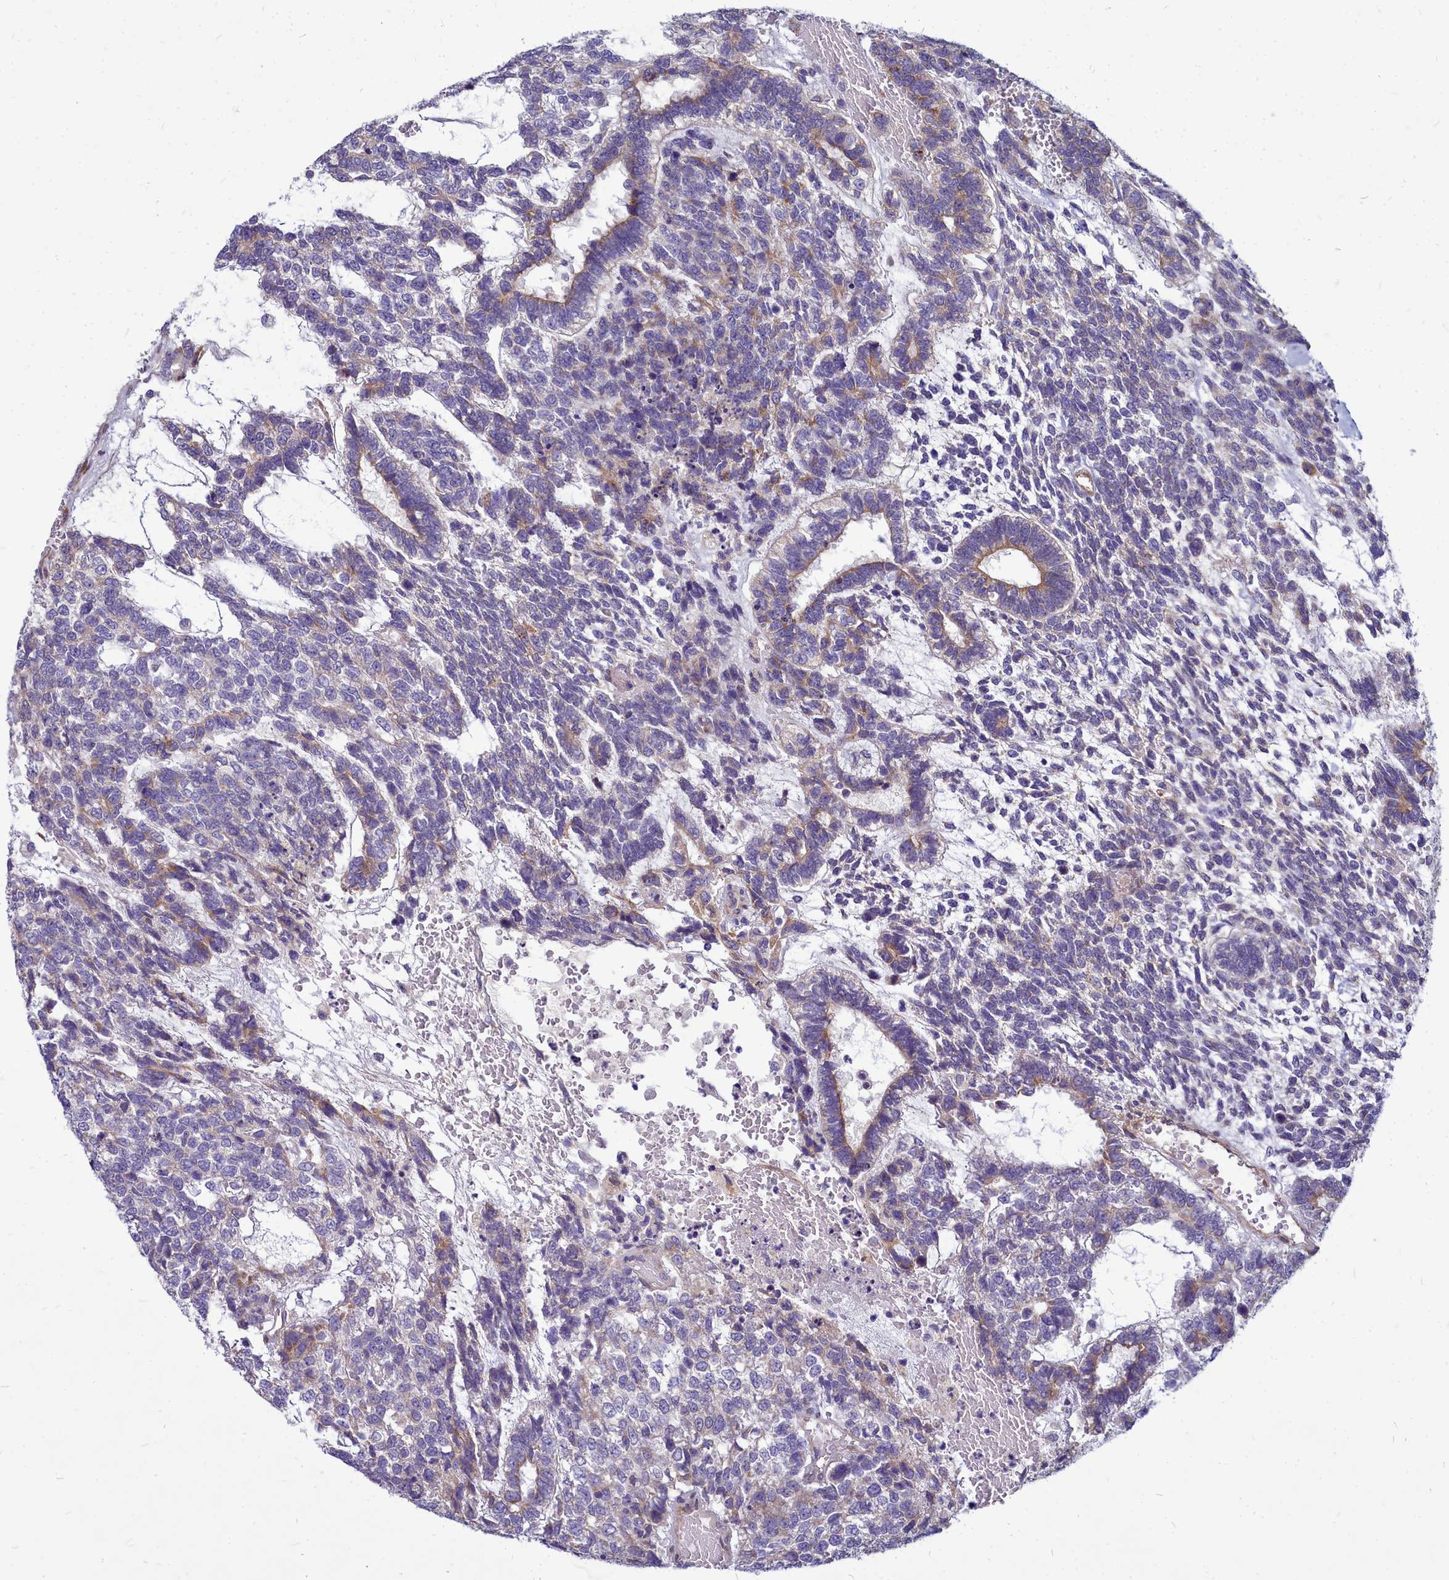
{"staining": {"intensity": "moderate", "quantity": "<25%", "location": "cytoplasmic/membranous"}, "tissue": "testis cancer", "cell_type": "Tumor cells", "image_type": "cancer", "snomed": [{"axis": "morphology", "description": "Carcinoma, Embryonal, NOS"}, {"axis": "topography", "description": "Testis"}], "caption": "Moderate cytoplasmic/membranous positivity for a protein is present in approximately <25% of tumor cells of testis embryonal carcinoma using immunohistochemistry.", "gene": "SMPD4", "patient": {"sex": "male", "age": 23}}